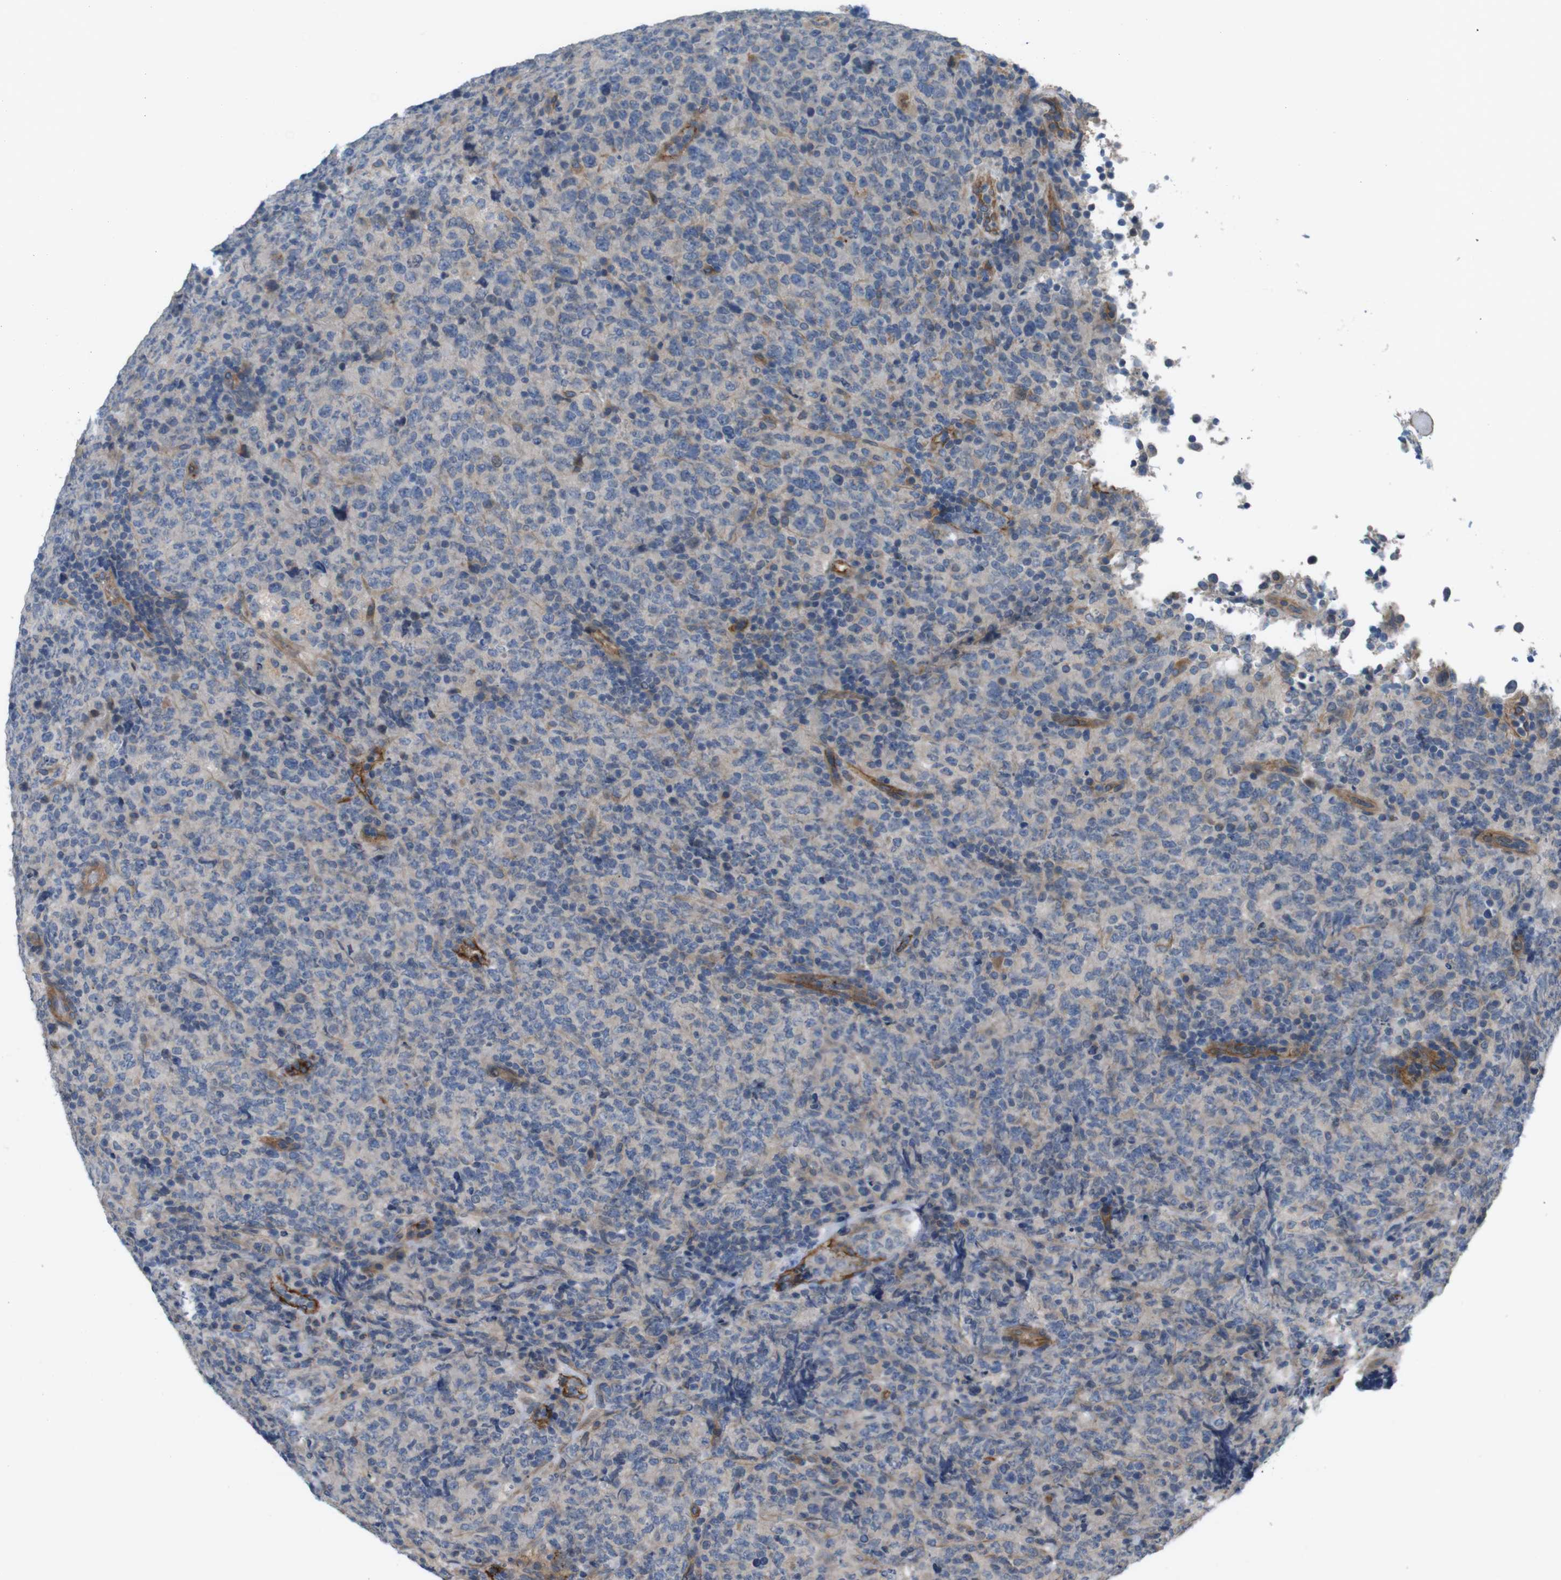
{"staining": {"intensity": "weak", "quantity": ">75%", "location": "cytoplasmic/membranous"}, "tissue": "lymphoma", "cell_type": "Tumor cells", "image_type": "cancer", "snomed": [{"axis": "morphology", "description": "Malignant lymphoma, non-Hodgkin's type, High grade"}, {"axis": "topography", "description": "Tonsil"}], "caption": "This is an image of immunohistochemistry (IHC) staining of lymphoma, which shows weak positivity in the cytoplasmic/membranous of tumor cells.", "gene": "BVES", "patient": {"sex": "female", "age": 36}}